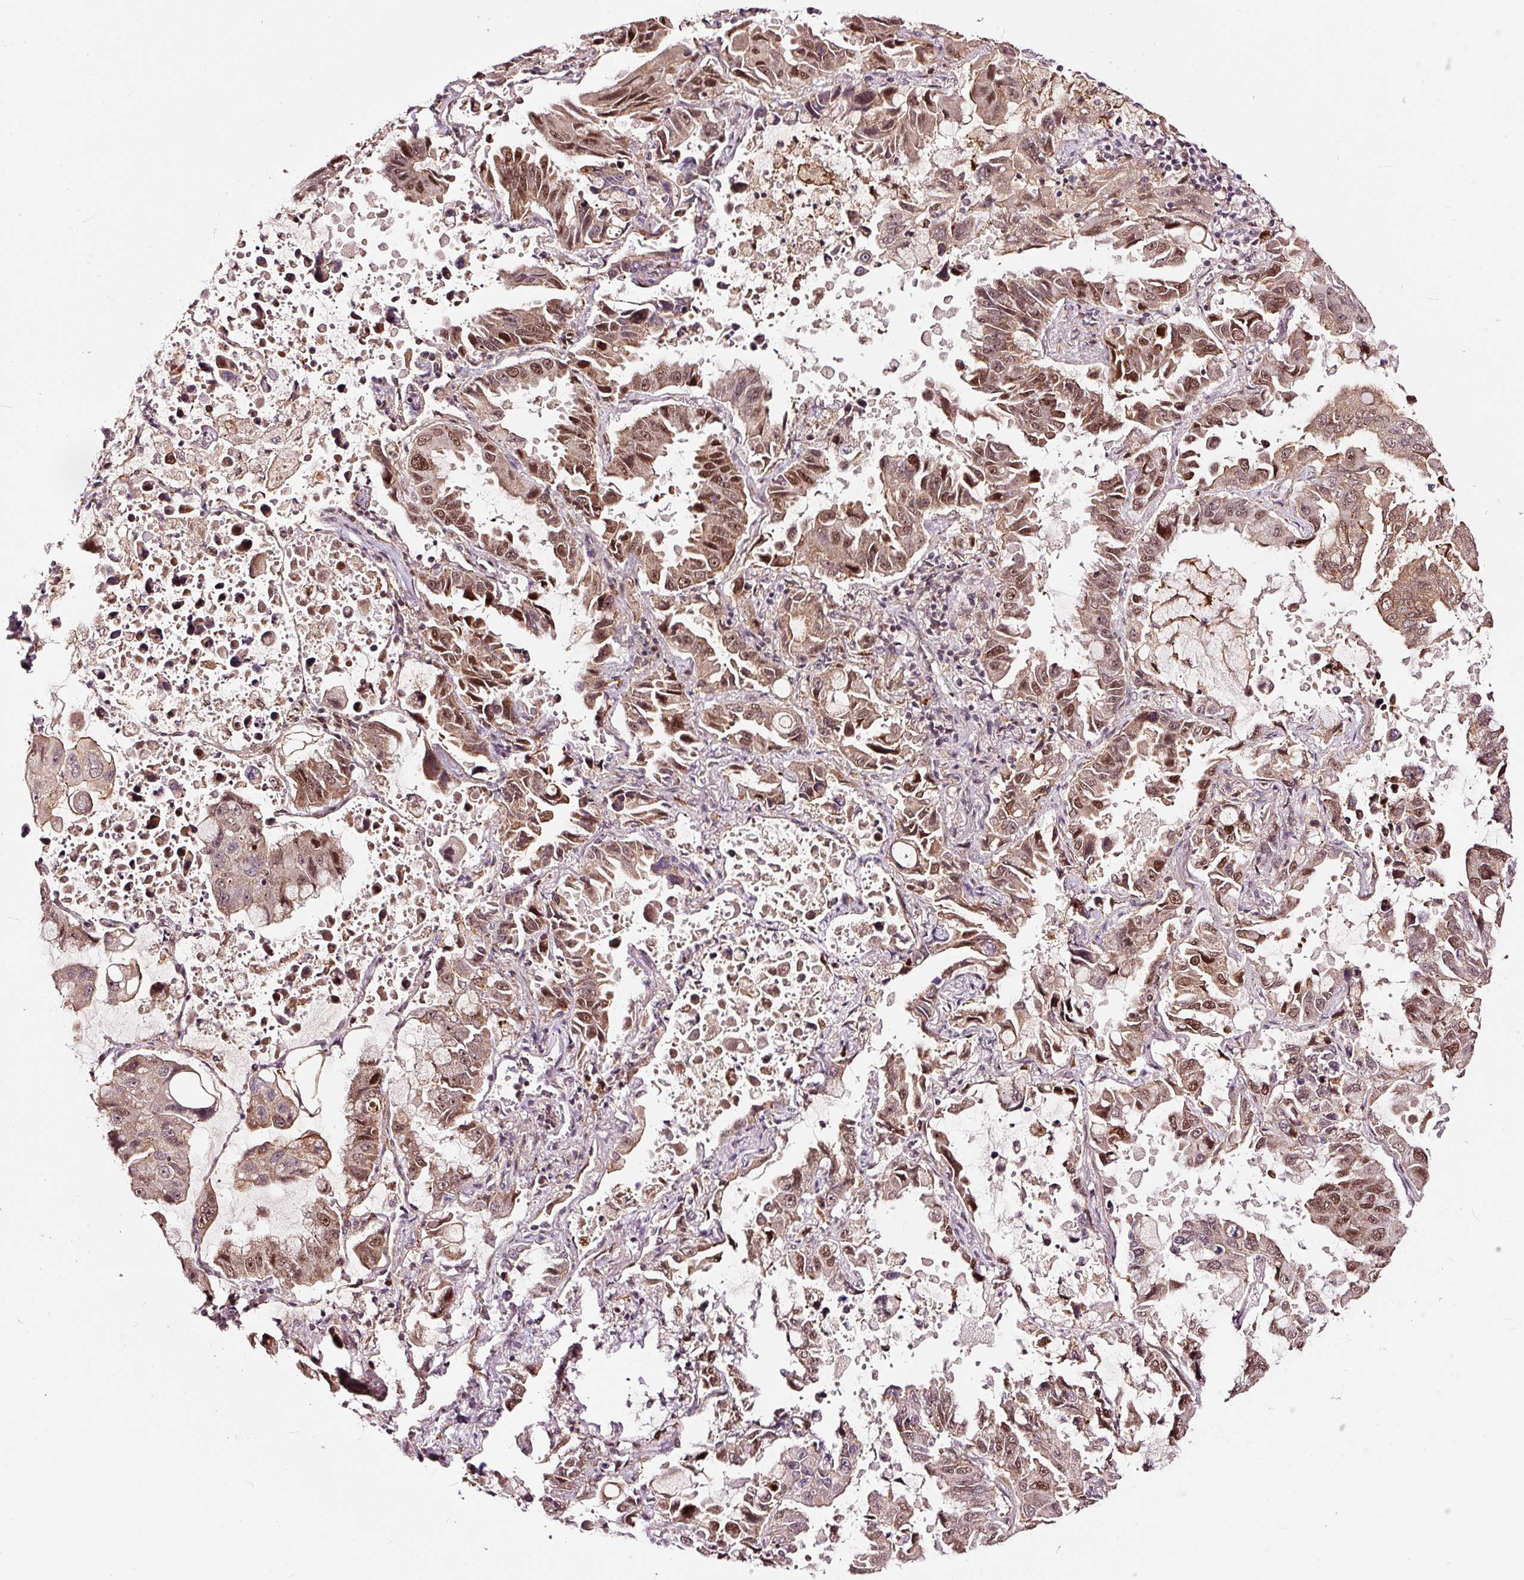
{"staining": {"intensity": "moderate", "quantity": ">75%", "location": "cytoplasmic/membranous,nuclear"}, "tissue": "lung cancer", "cell_type": "Tumor cells", "image_type": "cancer", "snomed": [{"axis": "morphology", "description": "Adenocarcinoma, NOS"}, {"axis": "topography", "description": "Lung"}], "caption": "Adenocarcinoma (lung) stained with immunohistochemistry shows moderate cytoplasmic/membranous and nuclear staining in approximately >75% of tumor cells.", "gene": "RFC4", "patient": {"sex": "male", "age": 64}}